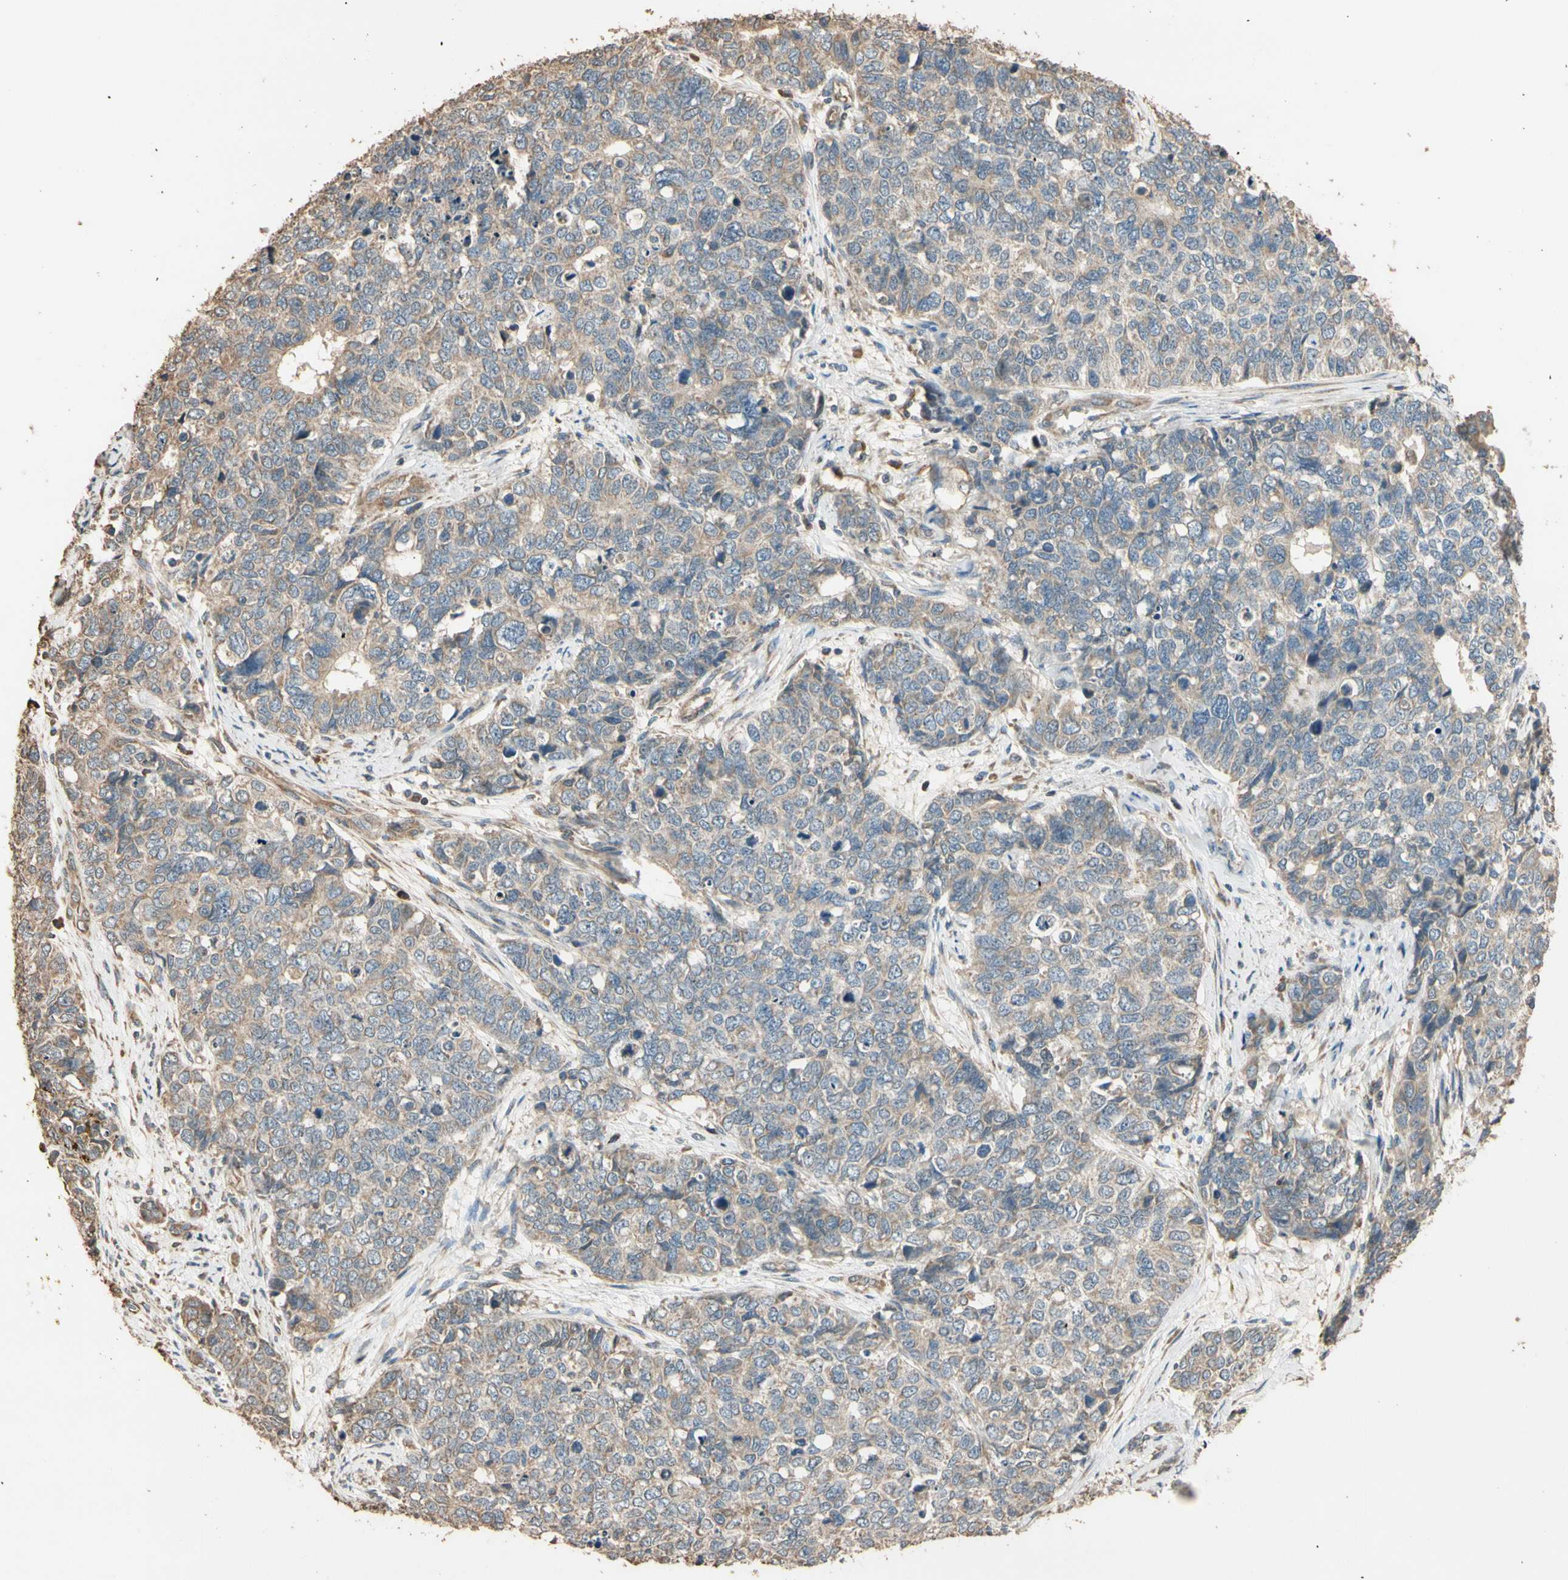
{"staining": {"intensity": "weak", "quantity": "25%-75%", "location": "cytoplasmic/membranous"}, "tissue": "cervical cancer", "cell_type": "Tumor cells", "image_type": "cancer", "snomed": [{"axis": "morphology", "description": "Squamous cell carcinoma, NOS"}, {"axis": "topography", "description": "Cervix"}], "caption": "Immunohistochemical staining of human cervical squamous cell carcinoma displays low levels of weak cytoplasmic/membranous staining in approximately 25%-75% of tumor cells.", "gene": "STX18", "patient": {"sex": "female", "age": 63}}